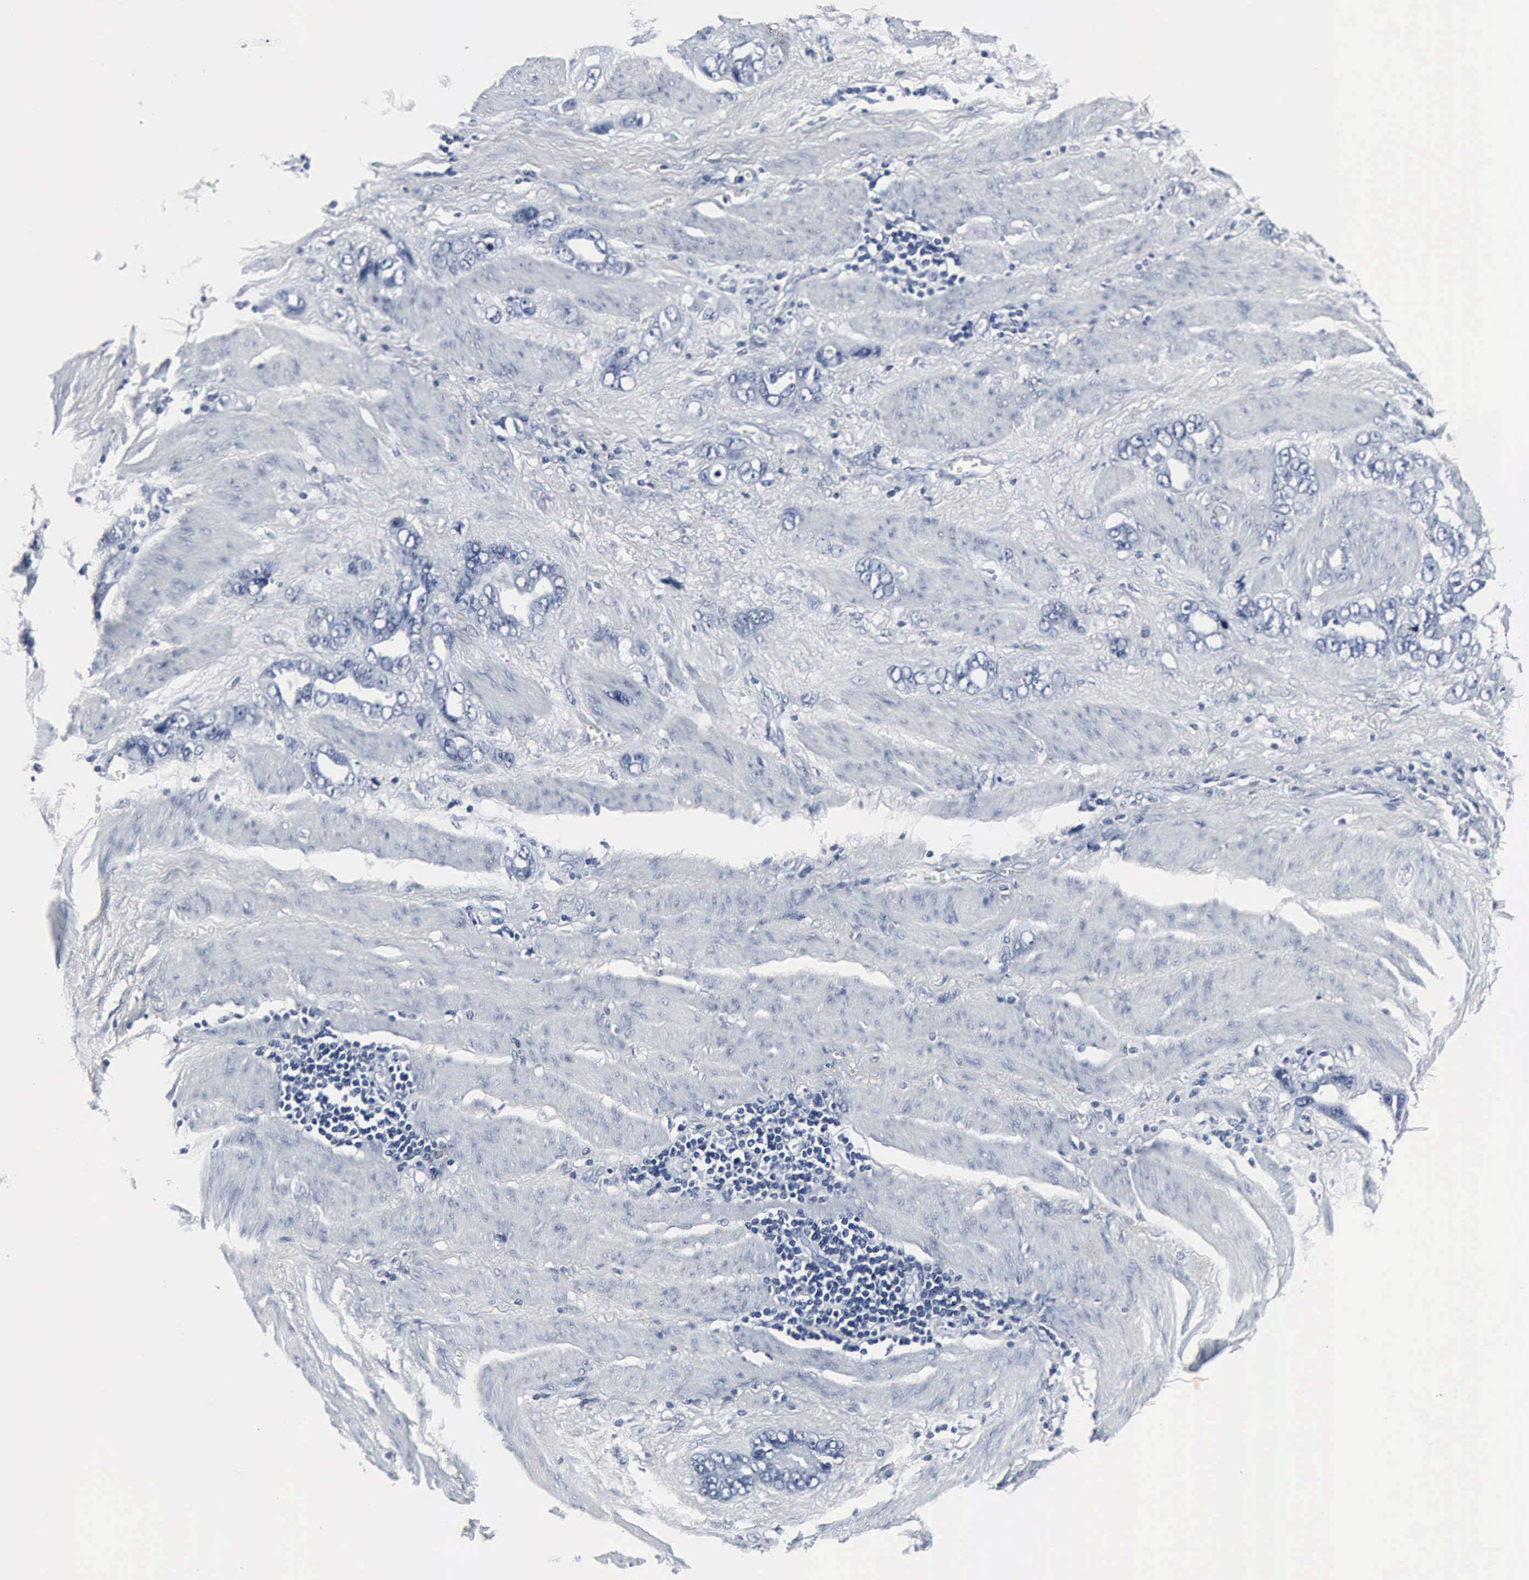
{"staining": {"intensity": "negative", "quantity": "none", "location": "none"}, "tissue": "stomach cancer", "cell_type": "Tumor cells", "image_type": "cancer", "snomed": [{"axis": "morphology", "description": "Adenocarcinoma, NOS"}, {"axis": "topography", "description": "Stomach"}], "caption": "An immunohistochemistry micrograph of adenocarcinoma (stomach) is shown. There is no staining in tumor cells of adenocarcinoma (stomach). The staining was performed using DAB (3,3'-diaminobenzidine) to visualize the protein expression in brown, while the nuclei were stained in blue with hematoxylin (Magnification: 20x).", "gene": "SNAP25", "patient": {"sex": "male", "age": 78}}